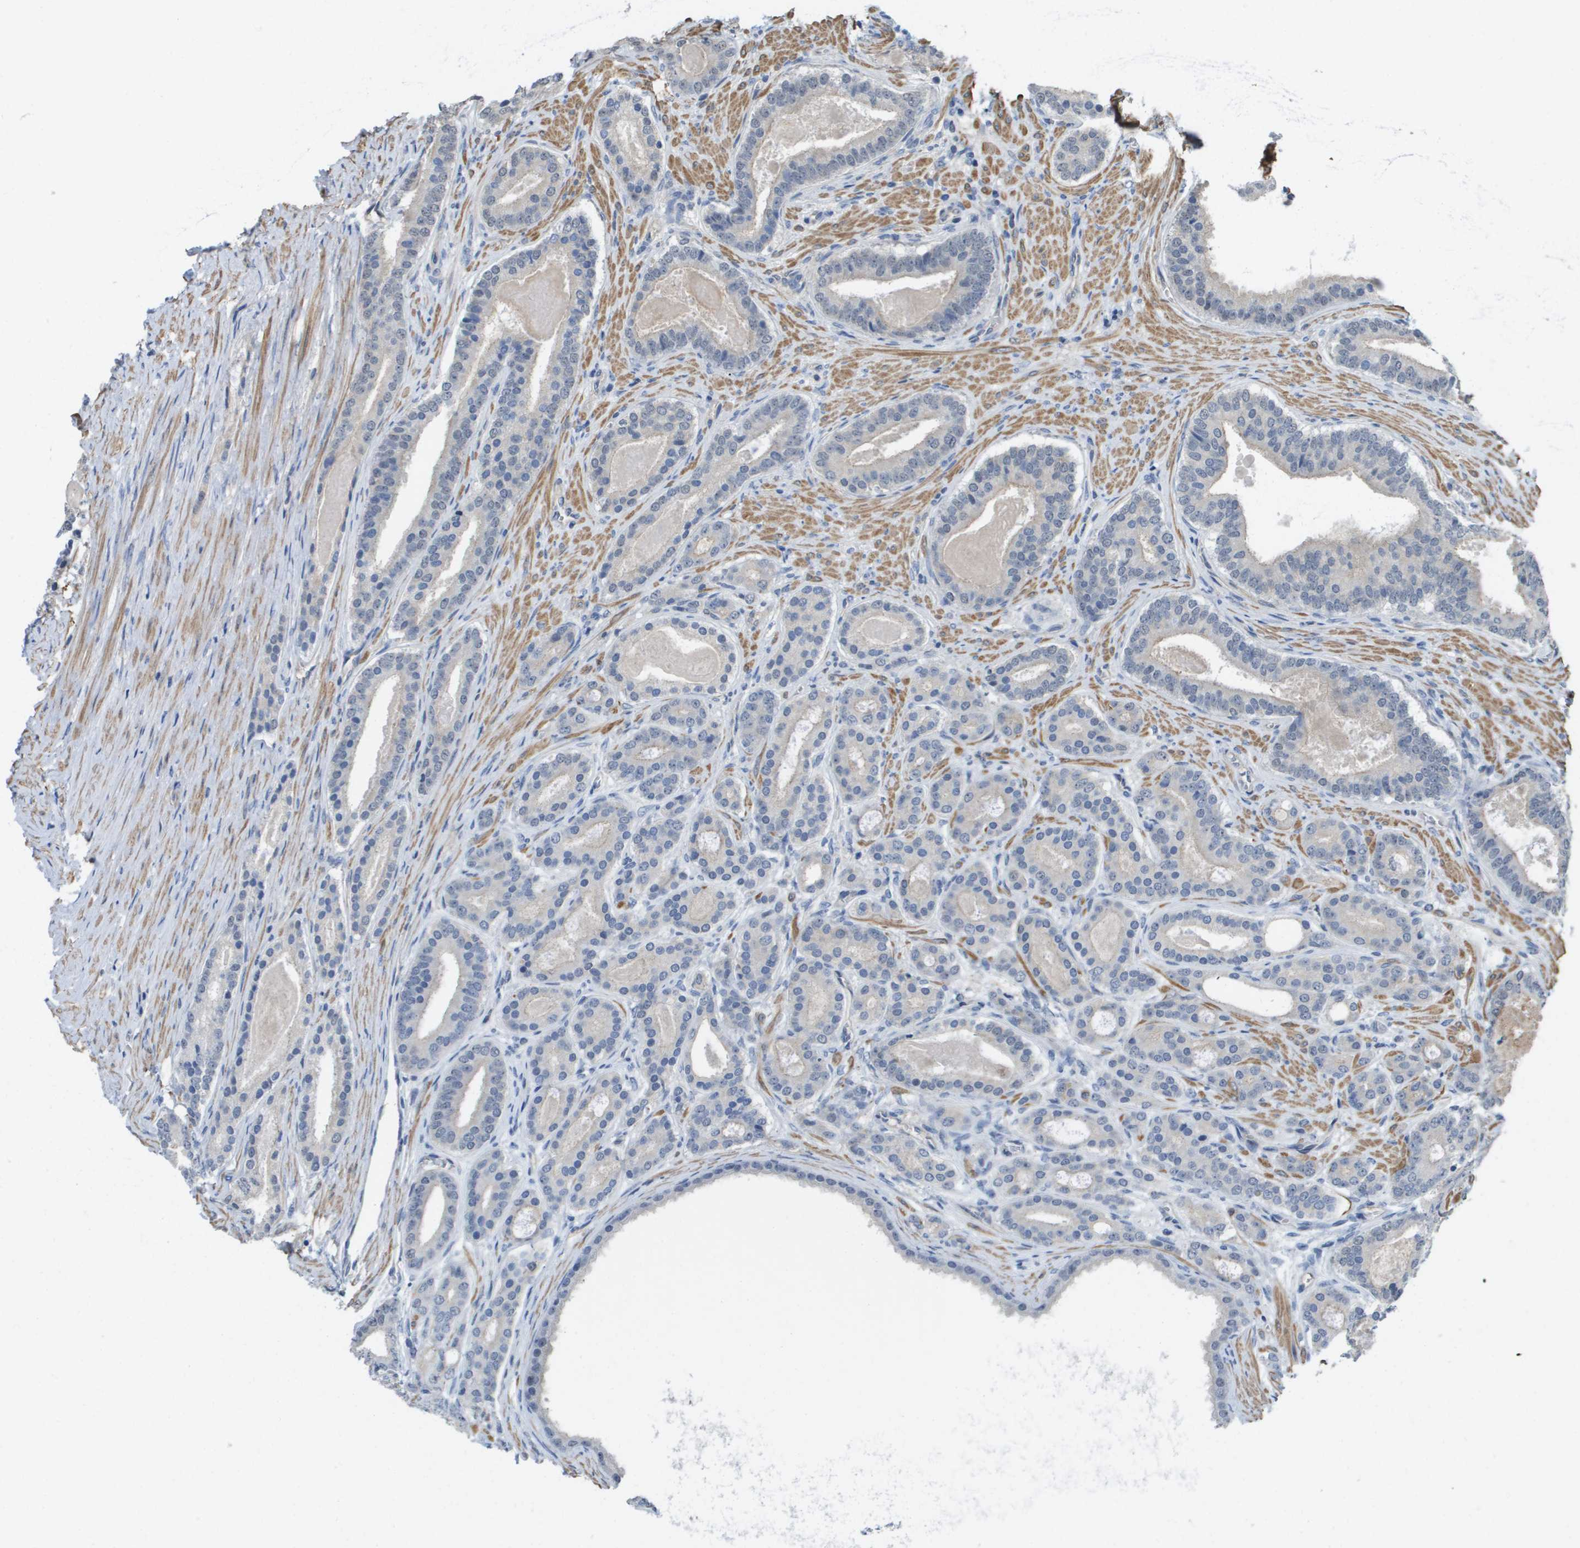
{"staining": {"intensity": "negative", "quantity": "none", "location": "none"}, "tissue": "prostate cancer", "cell_type": "Tumor cells", "image_type": "cancer", "snomed": [{"axis": "morphology", "description": "Adenocarcinoma, High grade"}, {"axis": "topography", "description": "Prostate"}], "caption": "Immunohistochemical staining of human prostate adenocarcinoma (high-grade) reveals no significant expression in tumor cells. The staining was performed using DAB to visualize the protein expression in brown, while the nuclei were stained in blue with hematoxylin (Magnification: 20x).", "gene": "RNF112", "patient": {"sex": "male", "age": 60}}